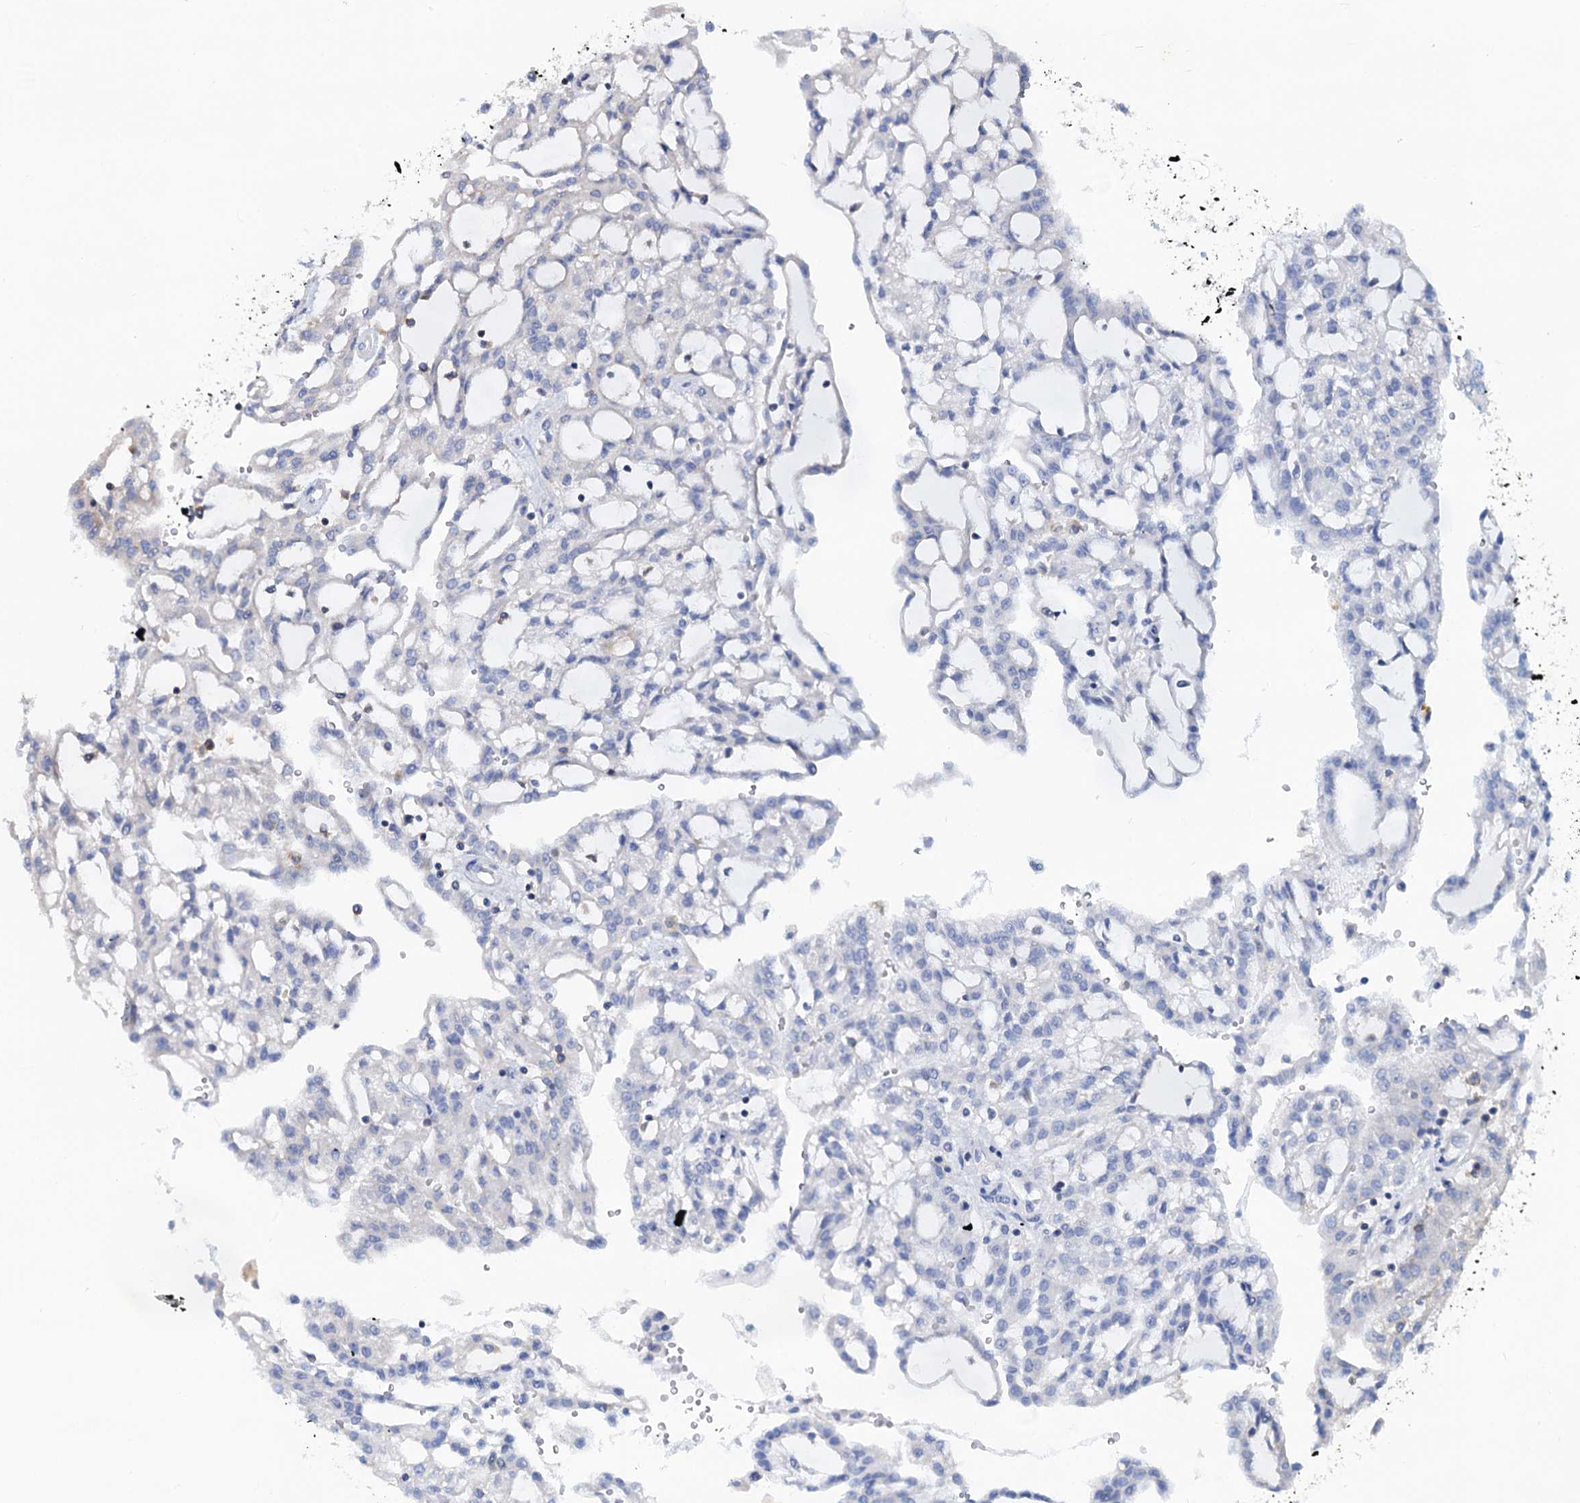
{"staining": {"intensity": "negative", "quantity": "none", "location": "none"}, "tissue": "renal cancer", "cell_type": "Tumor cells", "image_type": "cancer", "snomed": [{"axis": "morphology", "description": "Adenocarcinoma, NOS"}, {"axis": "topography", "description": "Kidney"}], "caption": "Photomicrograph shows no significant protein staining in tumor cells of renal cancer.", "gene": "LRCH4", "patient": {"sex": "male", "age": 63}}